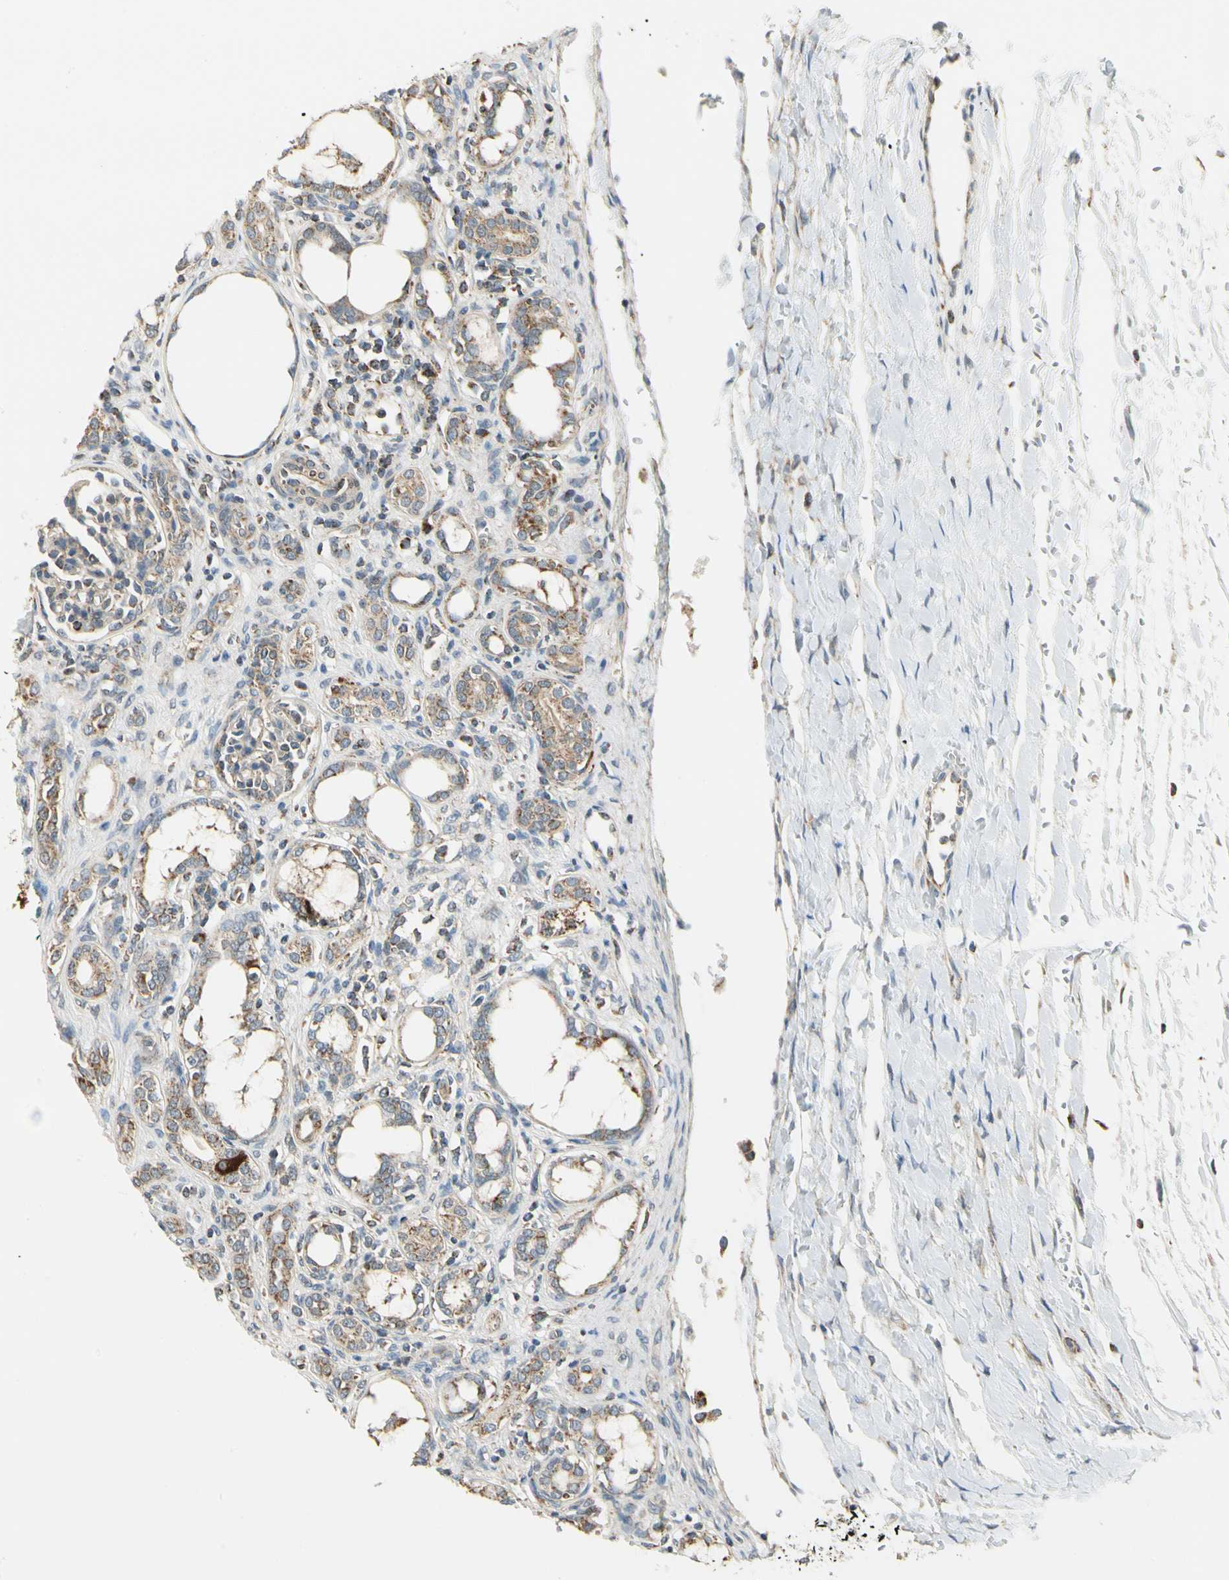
{"staining": {"intensity": "negative", "quantity": "none", "location": "none"}, "tissue": "kidney", "cell_type": "Cells in glomeruli", "image_type": "normal", "snomed": [{"axis": "morphology", "description": "Normal tissue, NOS"}, {"axis": "topography", "description": "Kidney"}], "caption": "The photomicrograph displays no staining of cells in glomeruli in benign kidney.", "gene": "EPHB3", "patient": {"sex": "male", "age": 7}}